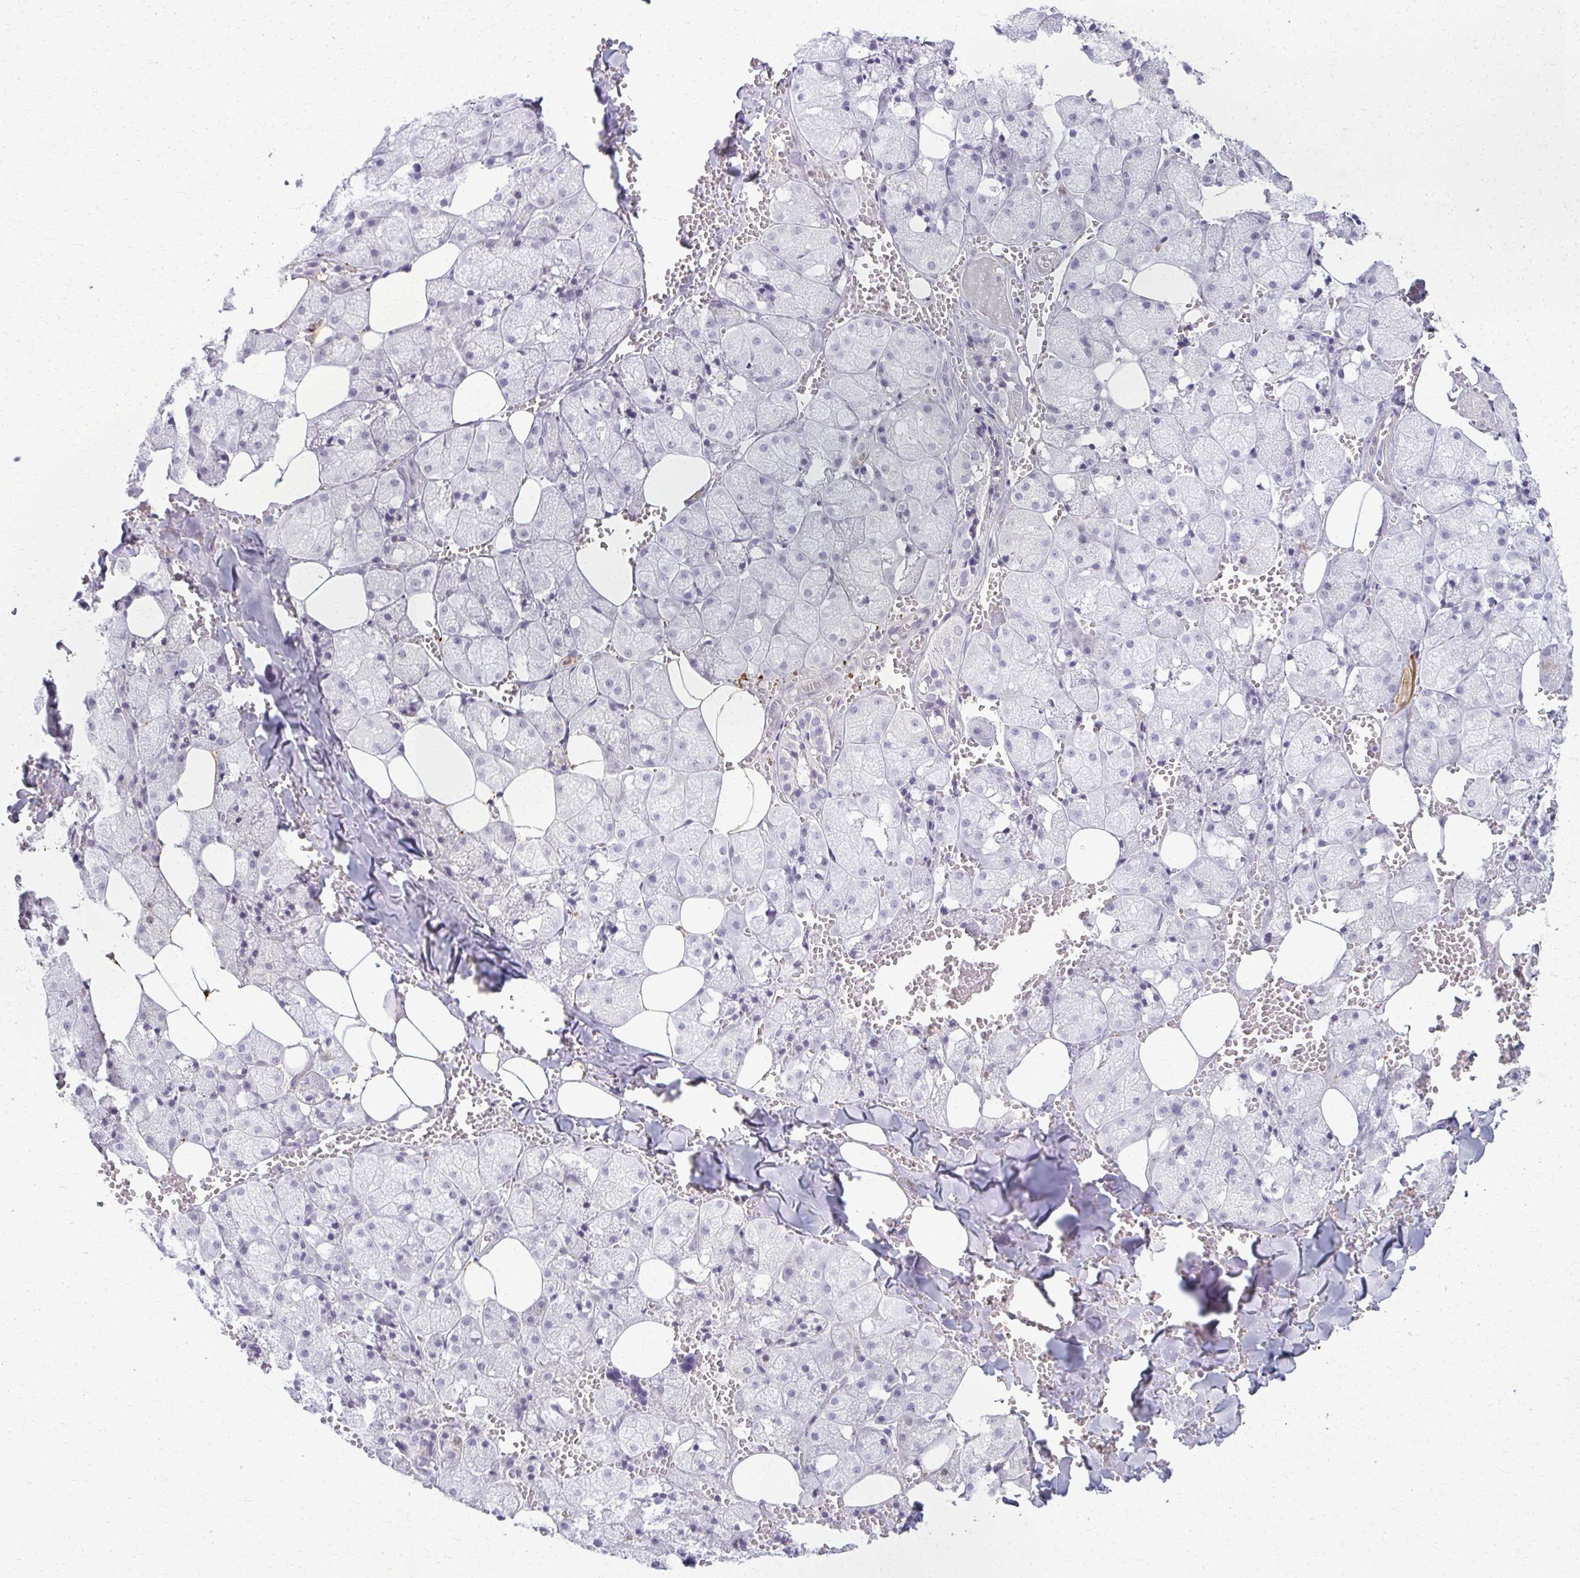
{"staining": {"intensity": "moderate", "quantity": "25%-75%", "location": "cytoplasmic/membranous,nuclear"}, "tissue": "salivary gland", "cell_type": "Glandular cells", "image_type": "normal", "snomed": [{"axis": "morphology", "description": "Normal tissue, NOS"}, {"axis": "topography", "description": "Salivary gland"}, {"axis": "topography", "description": "Peripheral nerve tissue"}], "caption": "Salivary gland stained with IHC demonstrates moderate cytoplasmic/membranous,nuclear staining in about 25%-75% of glandular cells.", "gene": "CA3", "patient": {"sex": "male", "age": 38}}